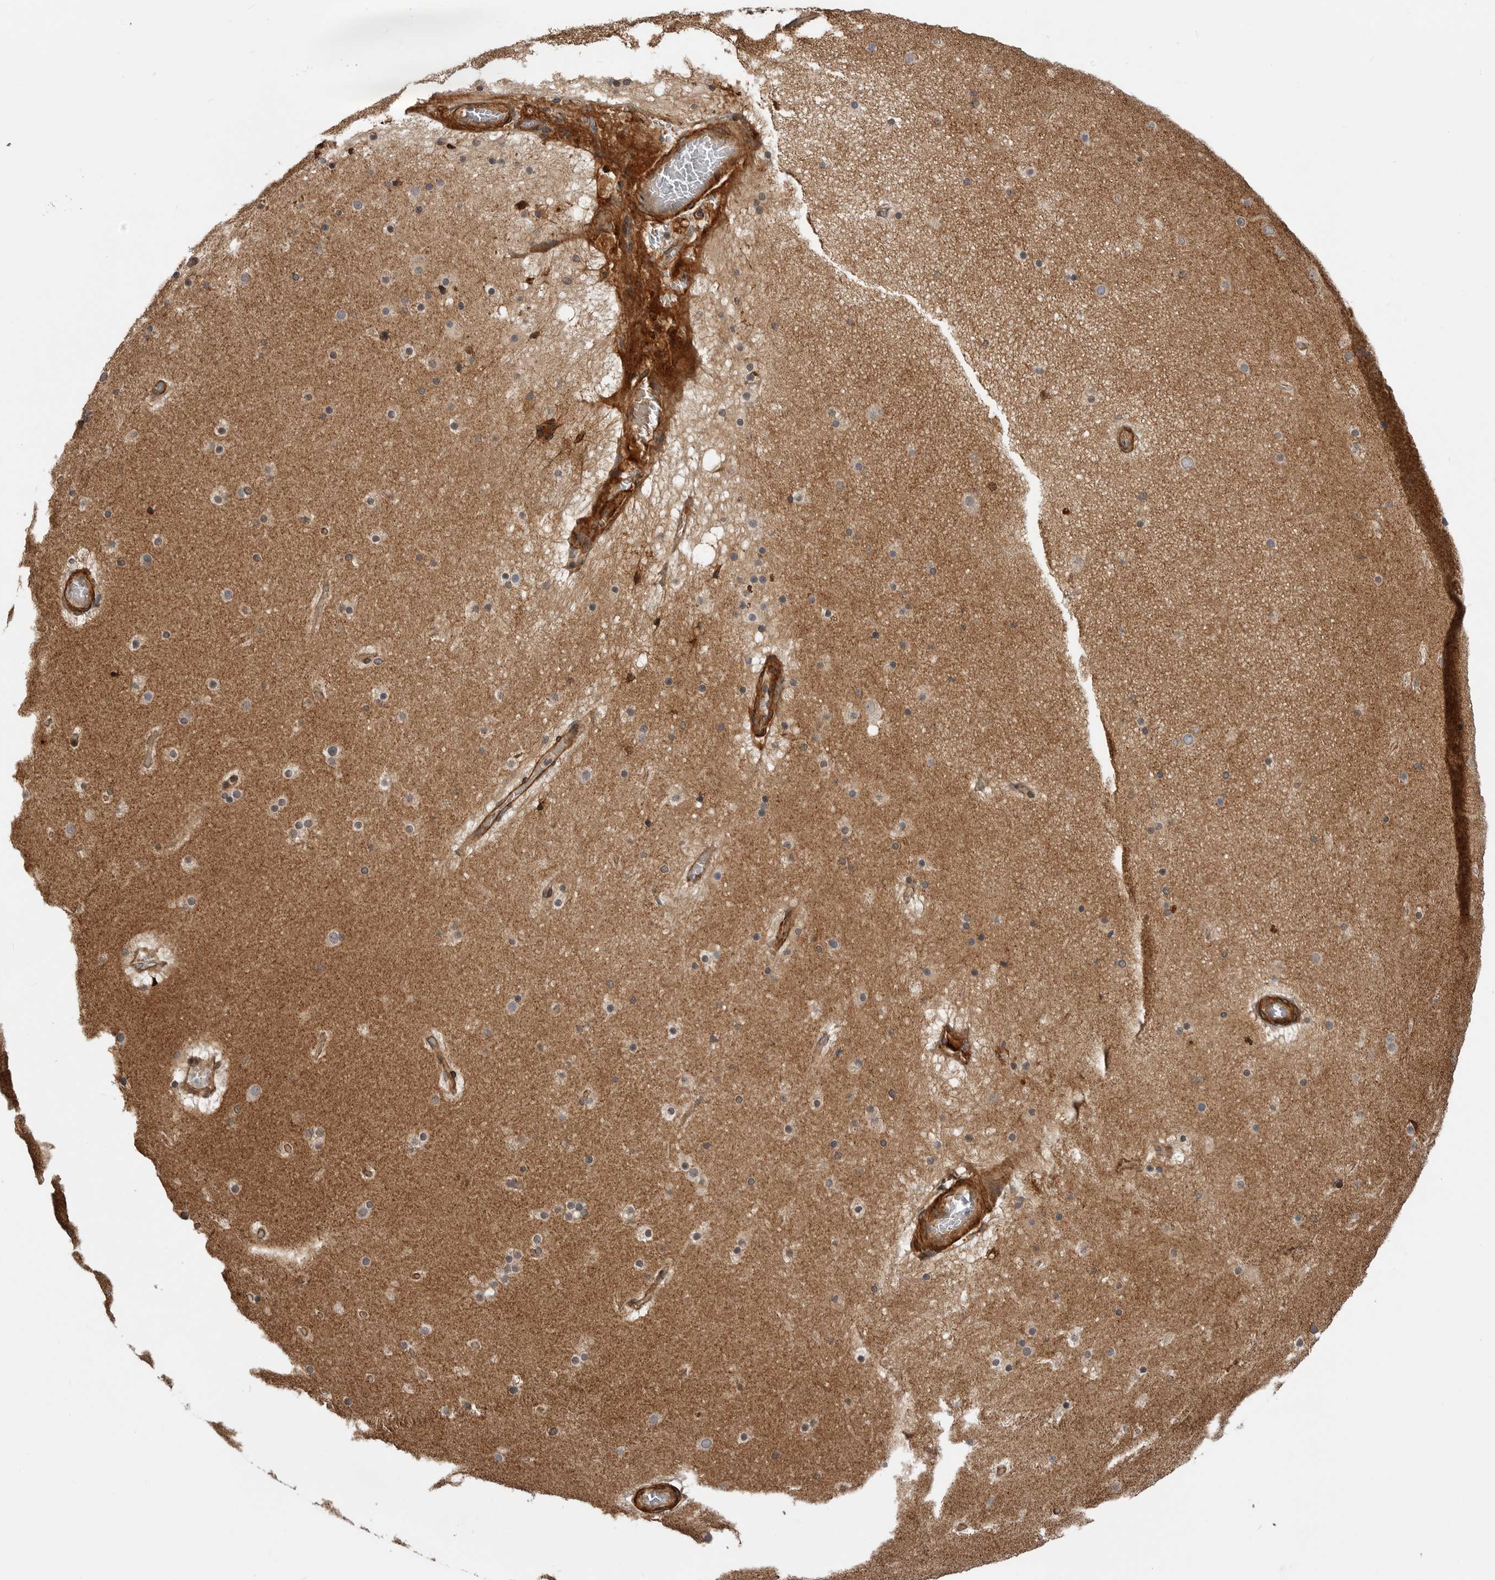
{"staining": {"intensity": "moderate", "quantity": ">75%", "location": "cytoplasmic/membranous"}, "tissue": "cerebral cortex", "cell_type": "Endothelial cells", "image_type": "normal", "snomed": [{"axis": "morphology", "description": "Normal tissue, NOS"}, {"axis": "topography", "description": "Cerebral cortex"}], "caption": "A micrograph showing moderate cytoplasmic/membranous expression in approximately >75% of endothelial cells in normal cerebral cortex, as visualized by brown immunohistochemical staining.", "gene": "TRIM56", "patient": {"sex": "male", "age": 57}}